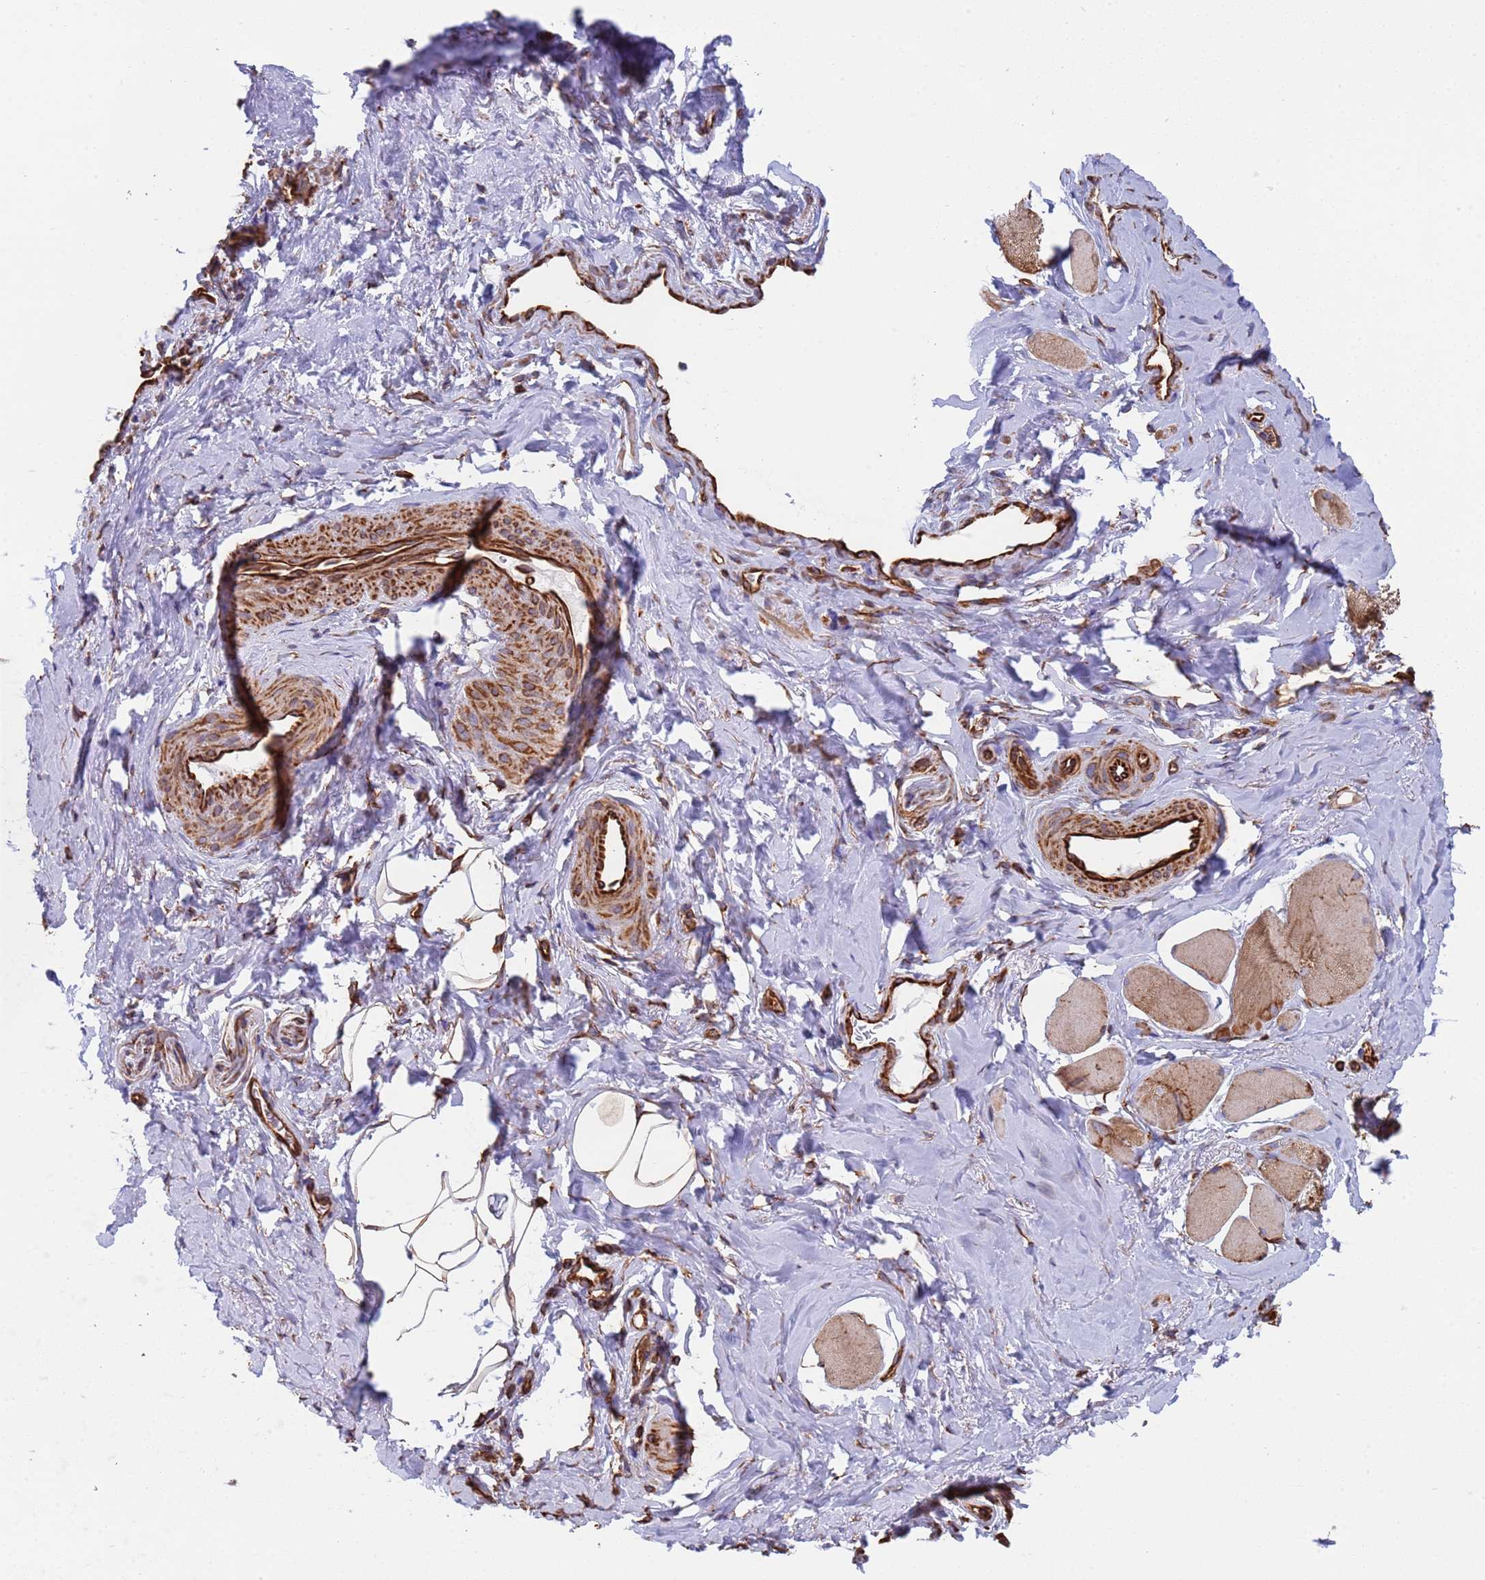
{"staining": {"intensity": "moderate", "quantity": ">75%", "location": "cytoplasmic/membranous"}, "tissue": "smooth muscle", "cell_type": "Smooth muscle cells", "image_type": "normal", "snomed": [{"axis": "morphology", "description": "Normal tissue, NOS"}, {"axis": "topography", "description": "Smooth muscle"}, {"axis": "topography", "description": "Peripheral nerve tissue"}], "caption": "Immunohistochemical staining of benign human smooth muscle shows moderate cytoplasmic/membranous protein staining in about >75% of smooth muscle cells.", "gene": "NUDT12", "patient": {"sex": "male", "age": 69}}